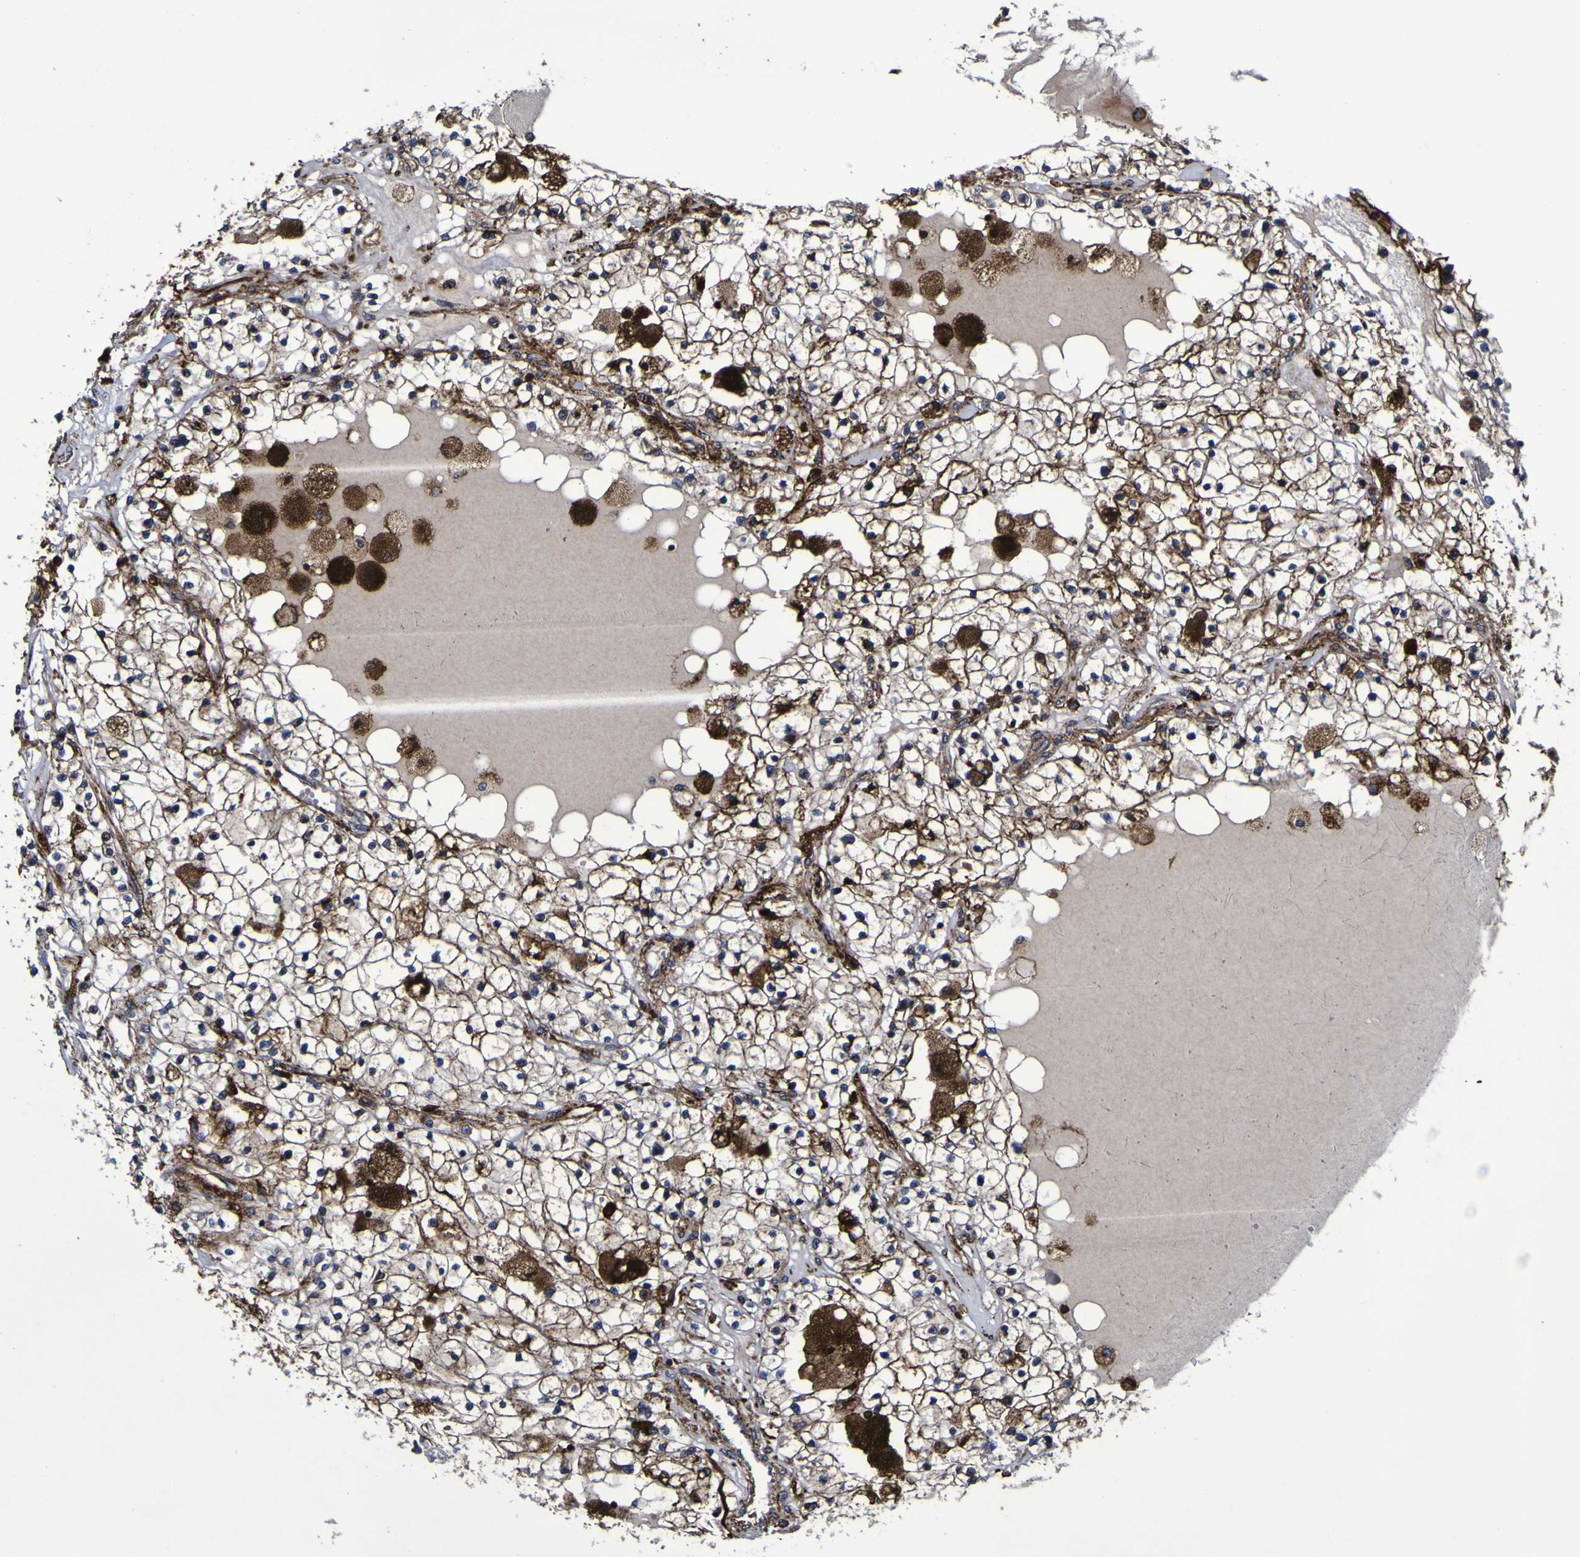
{"staining": {"intensity": "moderate", "quantity": ">75%", "location": "cytoplasmic/membranous,nuclear"}, "tissue": "renal cancer", "cell_type": "Tumor cells", "image_type": "cancer", "snomed": [{"axis": "morphology", "description": "Adenocarcinoma, NOS"}, {"axis": "topography", "description": "Kidney"}], "caption": "This image exhibits renal cancer (adenocarcinoma) stained with IHC to label a protein in brown. The cytoplasmic/membranous and nuclear of tumor cells show moderate positivity for the protein. Nuclei are counter-stained blue.", "gene": "MGLL", "patient": {"sex": "male", "age": 68}}